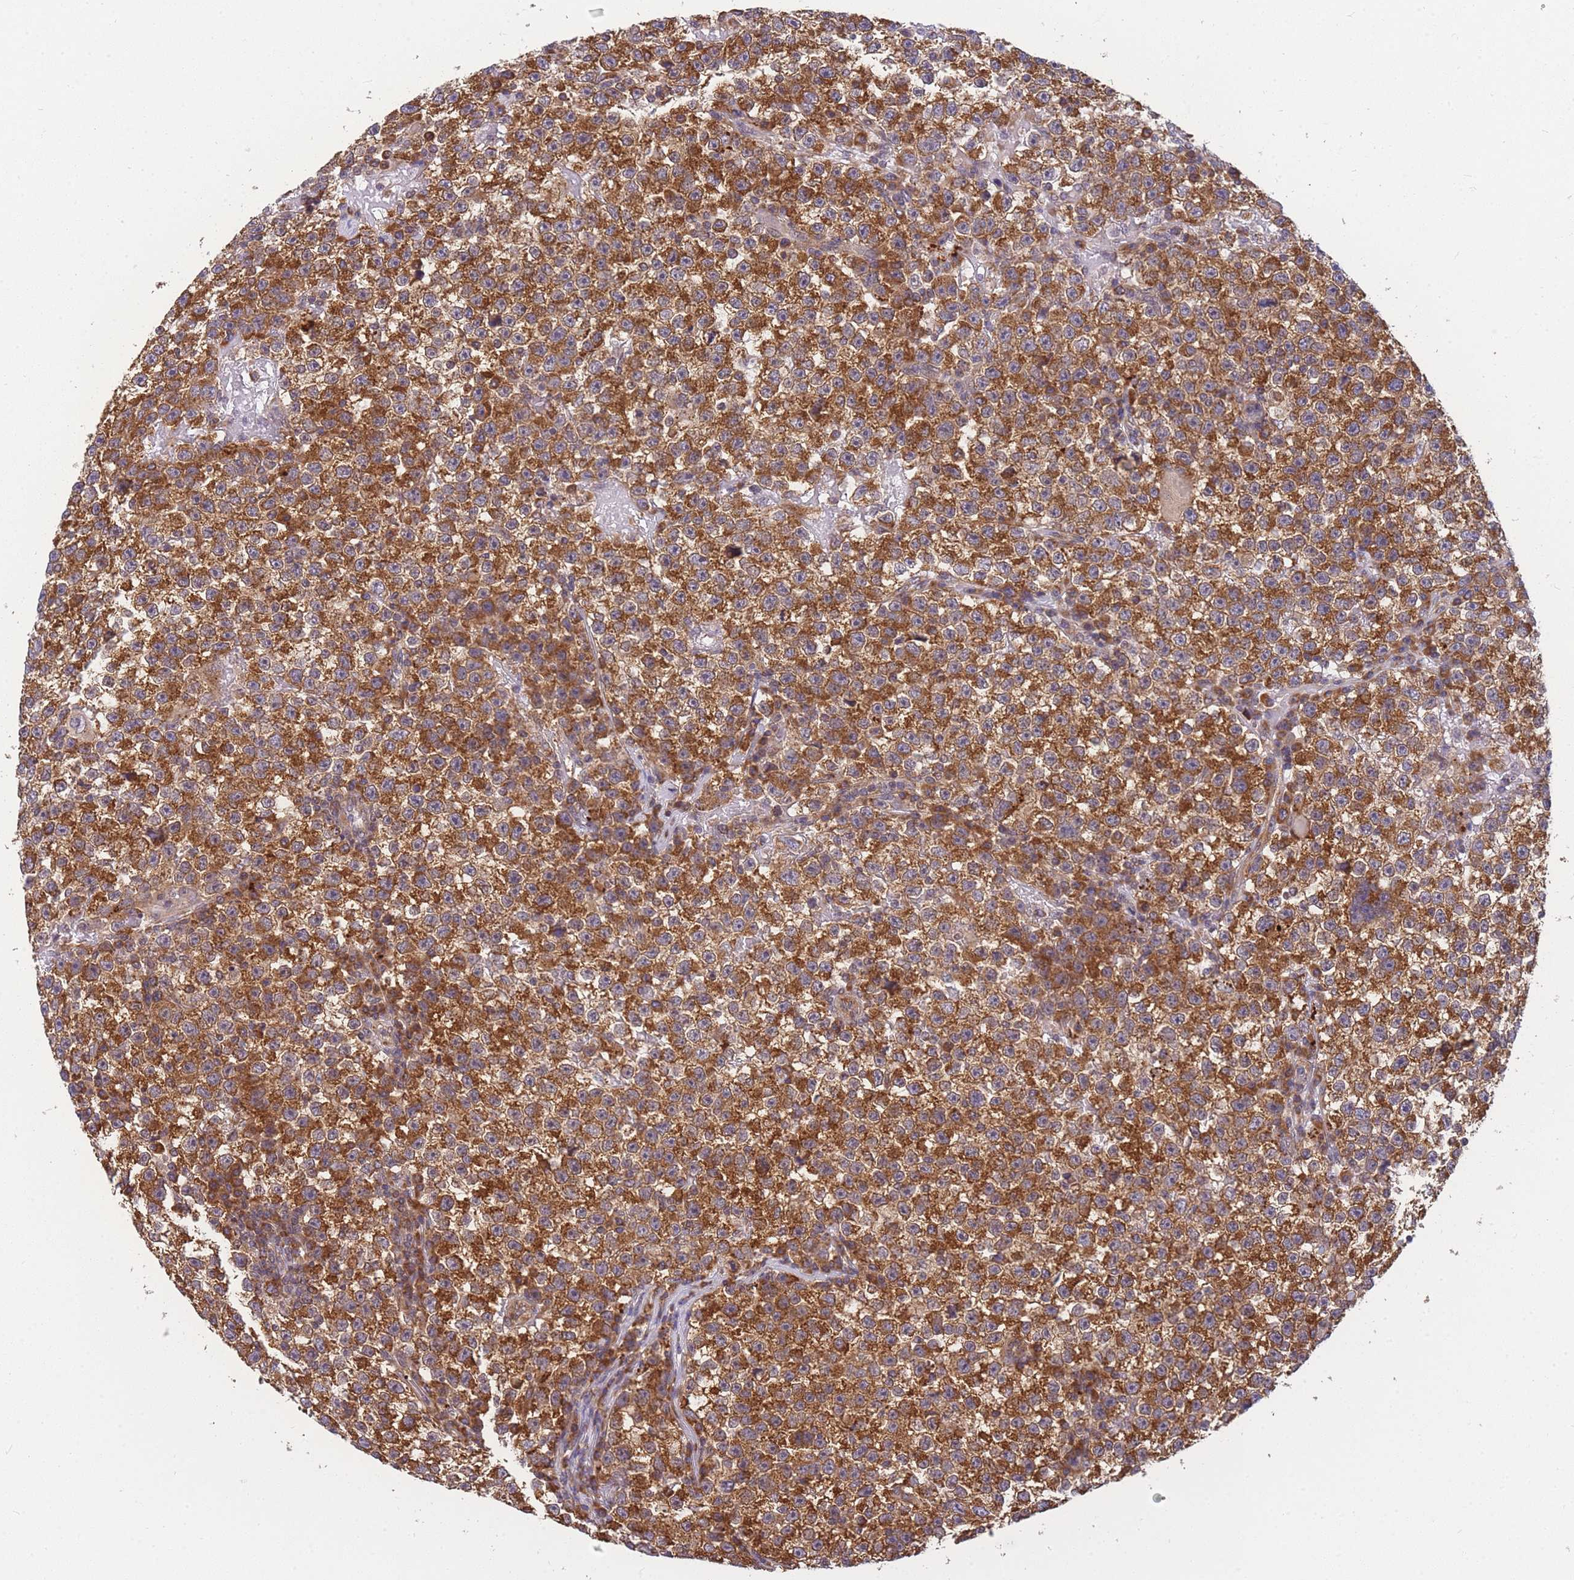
{"staining": {"intensity": "strong", "quantity": ">75%", "location": "cytoplasmic/membranous"}, "tissue": "testis cancer", "cell_type": "Tumor cells", "image_type": "cancer", "snomed": [{"axis": "morphology", "description": "Seminoma, NOS"}, {"axis": "topography", "description": "Testis"}], "caption": "Testis cancer (seminoma) stained with immunohistochemistry (IHC) reveals strong cytoplasmic/membranous positivity in approximately >75% of tumor cells. Nuclei are stained in blue.", "gene": "MRPL23", "patient": {"sex": "male", "age": 22}}